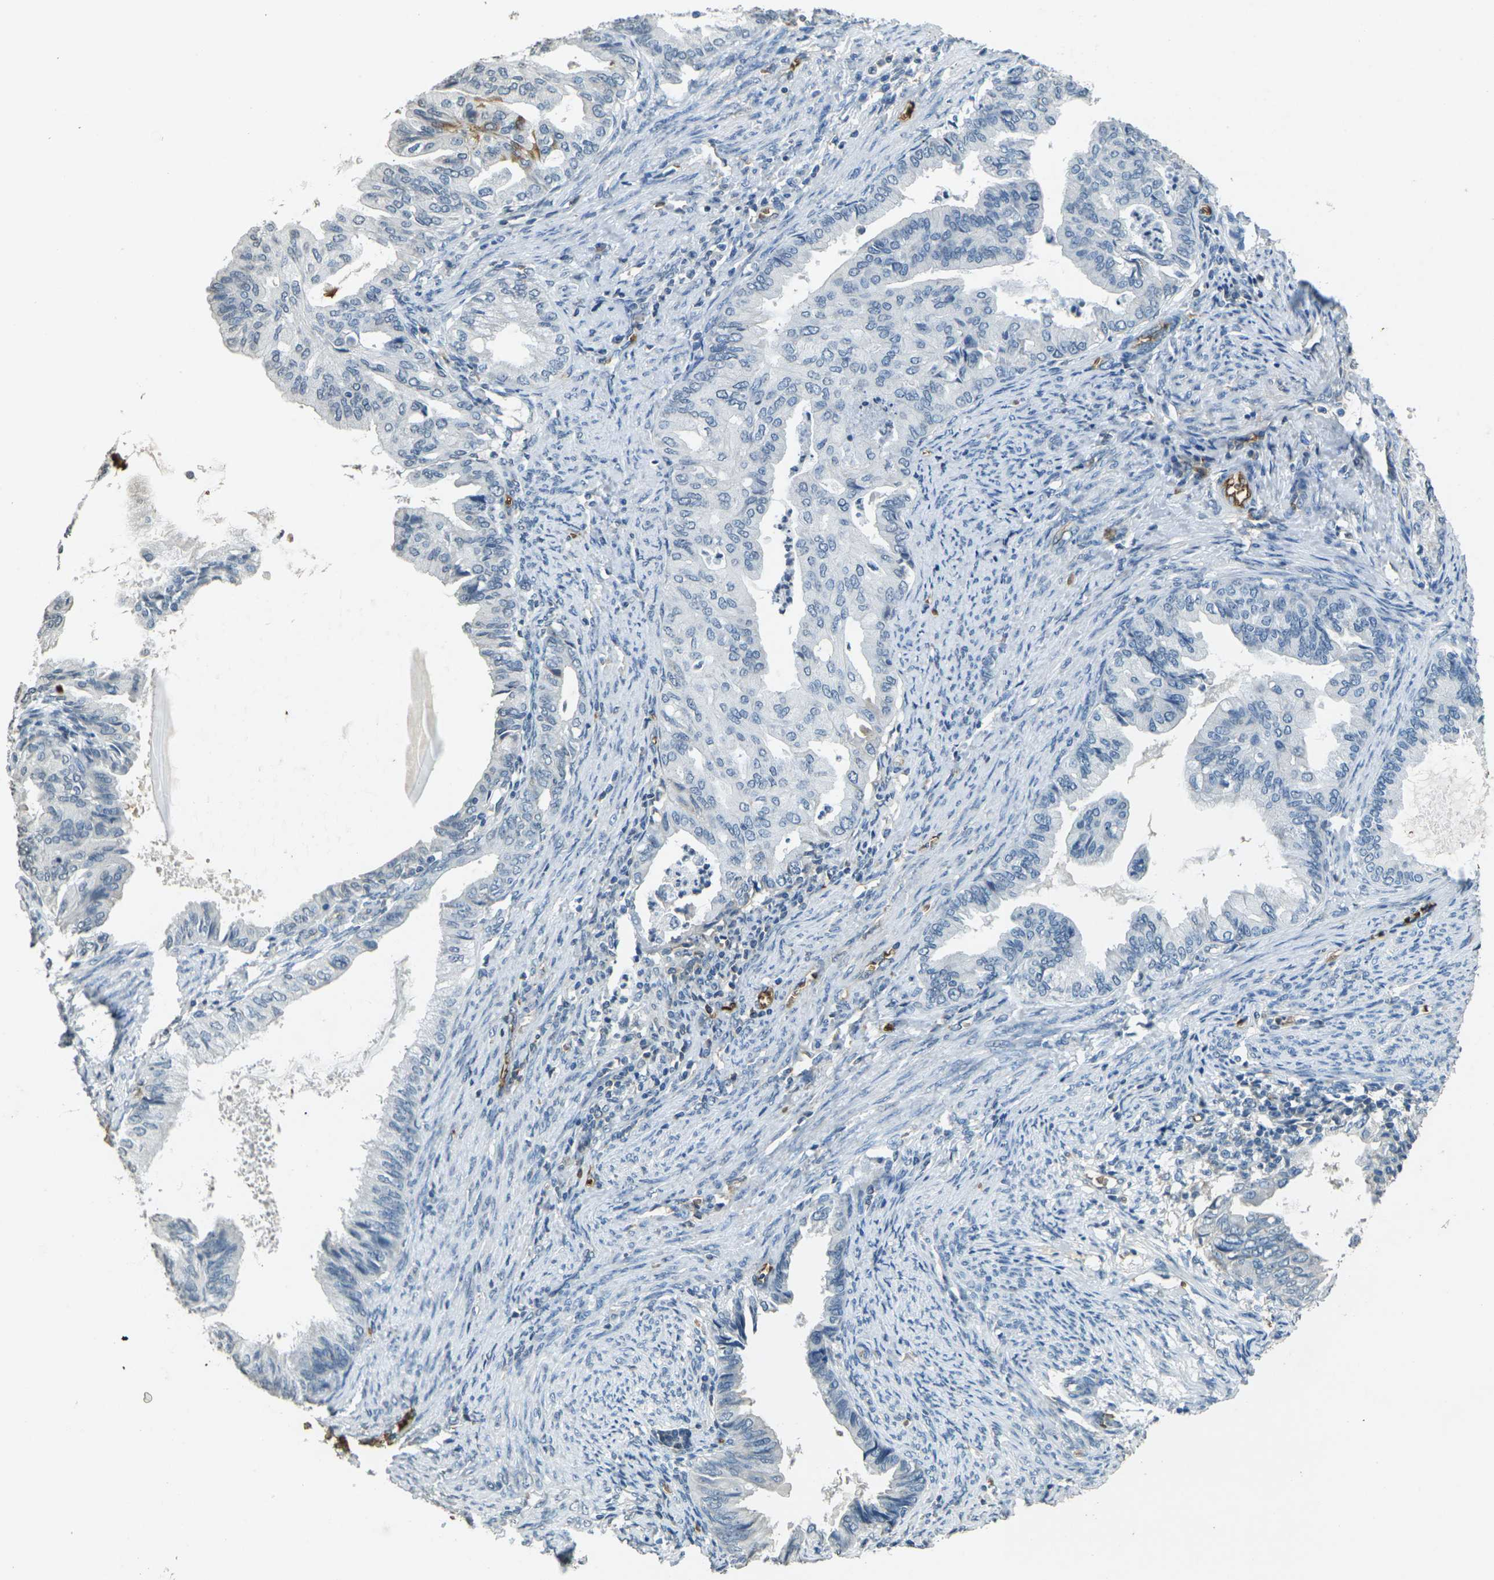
{"staining": {"intensity": "negative", "quantity": "none", "location": "none"}, "tissue": "endometrial cancer", "cell_type": "Tumor cells", "image_type": "cancer", "snomed": [{"axis": "morphology", "description": "Adenocarcinoma, NOS"}, {"axis": "topography", "description": "Endometrium"}], "caption": "Photomicrograph shows no significant protein staining in tumor cells of adenocarcinoma (endometrial). The staining is performed using DAB brown chromogen with nuclei counter-stained in using hematoxylin.", "gene": "HBB", "patient": {"sex": "female", "age": 86}}